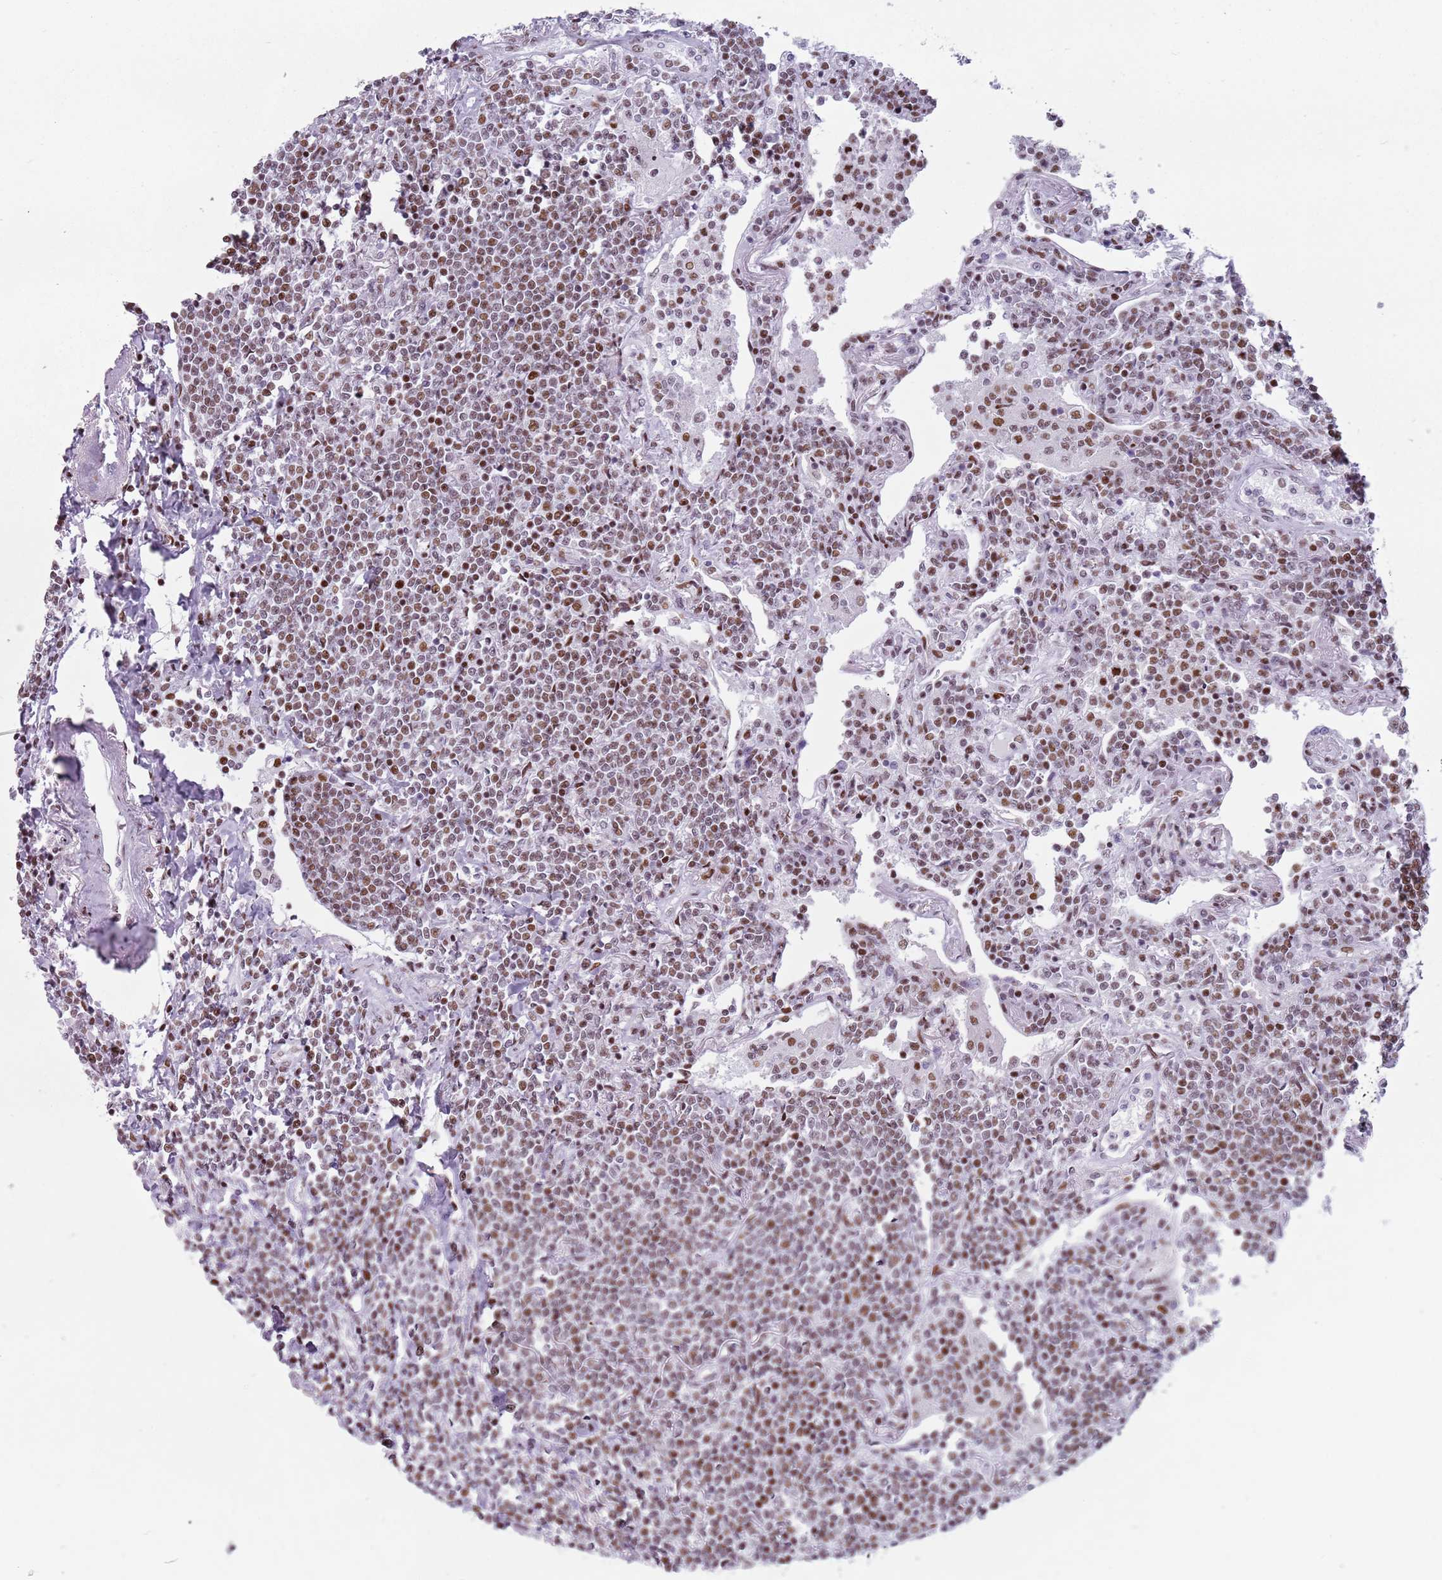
{"staining": {"intensity": "moderate", "quantity": ">75%", "location": "nuclear"}, "tissue": "lymphoma", "cell_type": "Tumor cells", "image_type": "cancer", "snomed": [{"axis": "morphology", "description": "Malignant lymphoma, non-Hodgkin's type, Low grade"}, {"axis": "topography", "description": "Lung"}], "caption": "This is a photomicrograph of immunohistochemistry staining of low-grade malignant lymphoma, non-Hodgkin's type, which shows moderate positivity in the nuclear of tumor cells.", "gene": "FAM104B", "patient": {"sex": "female", "age": 71}}